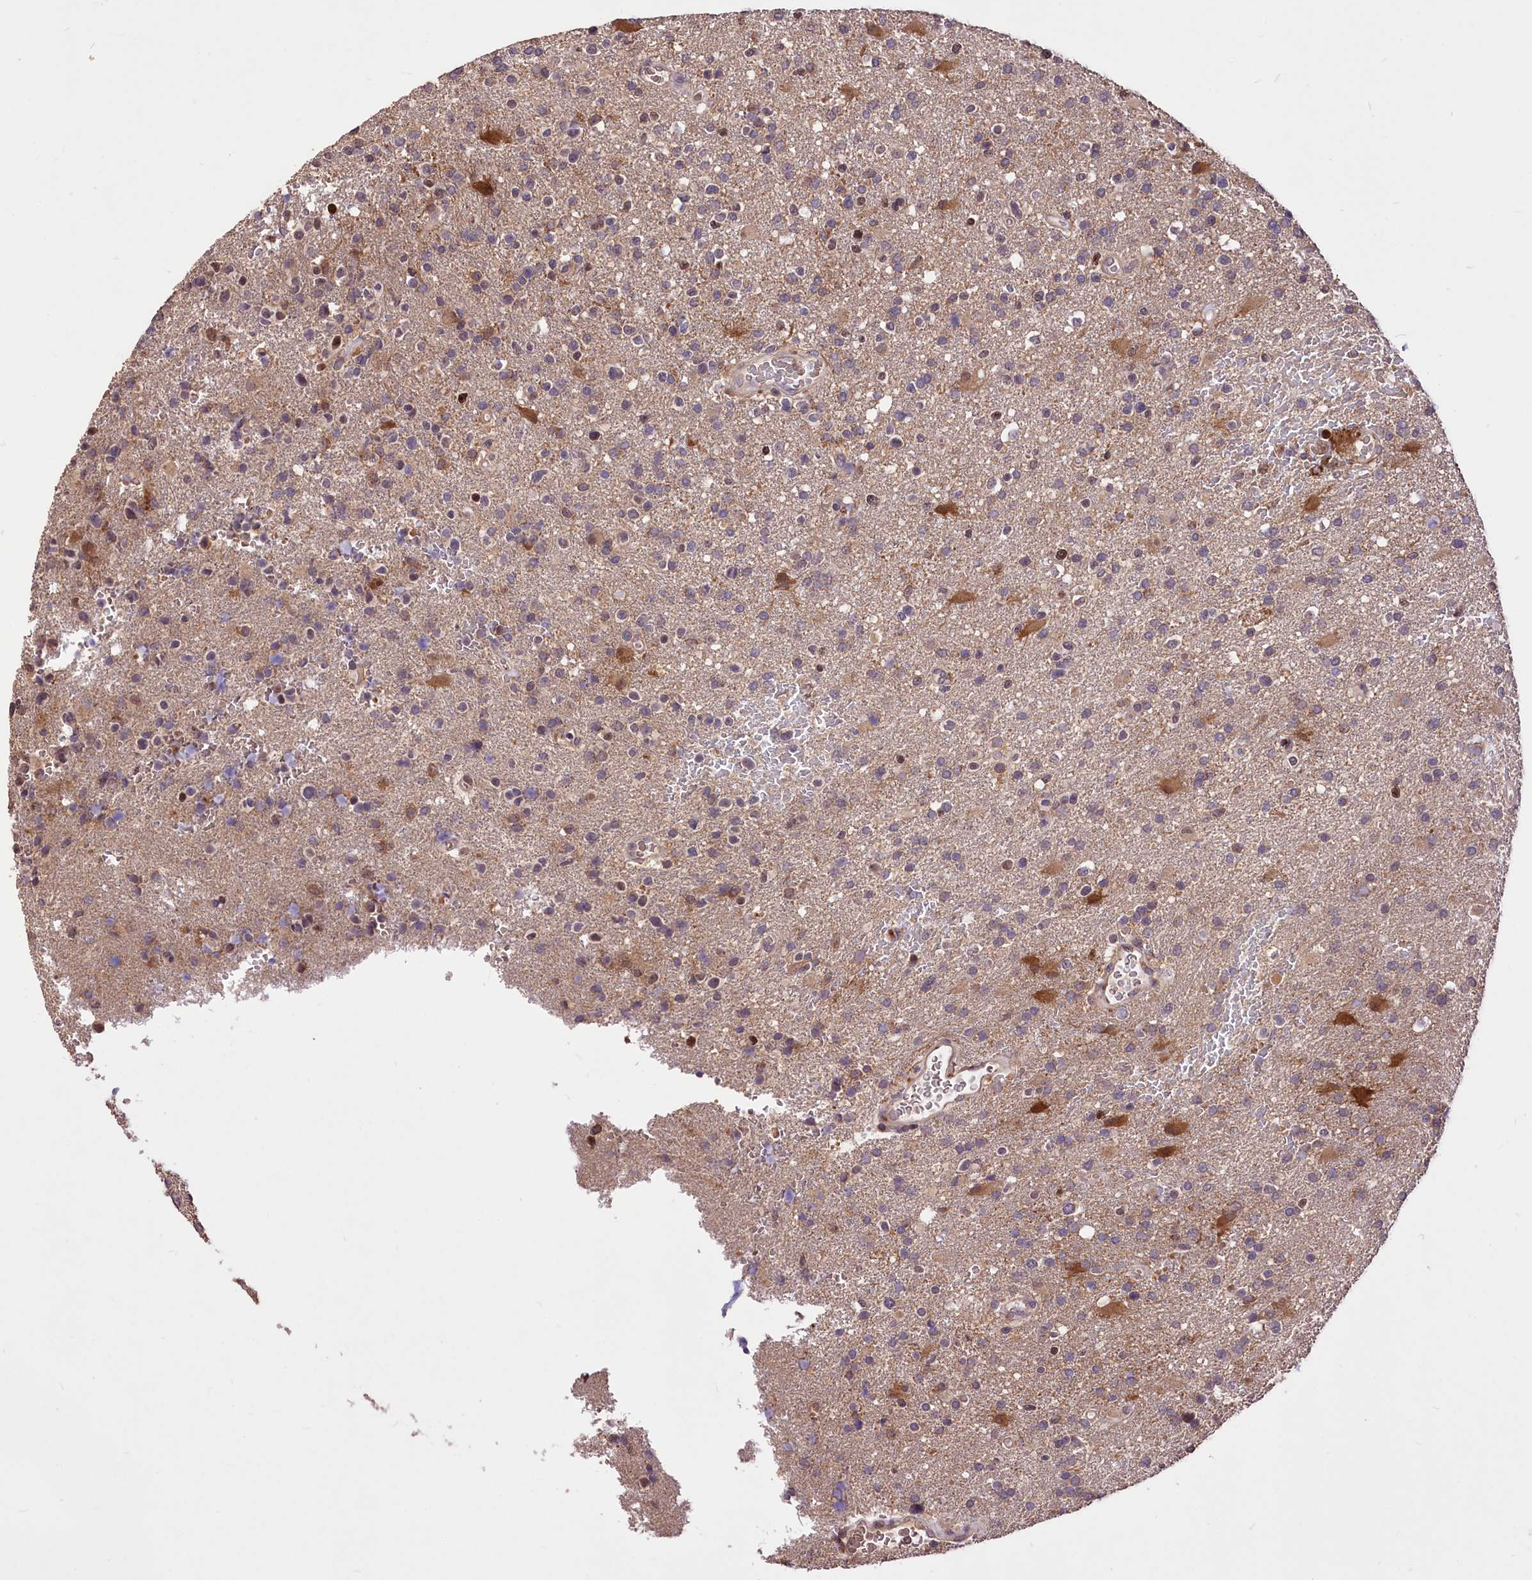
{"staining": {"intensity": "moderate", "quantity": "<25%", "location": "cytoplasmic/membranous,nuclear"}, "tissue": "glioma", "cell_type": "Tumor cells", "image_type": "cancer", "snomed": [{"axis": "morphology", "description": "Glioma, malignant, High grade"}, {"axis": "topography", "description": "Brain"}], "caption": "Moderate cytoplasmic/membranous and nuclear staining for a protein is identified in approximately <25% of tumor cells of malignant glioma (high-grade) using immunohistochemistry.", "gene": "SERGEF", "patient": {"sex": "male", "age": 72}}